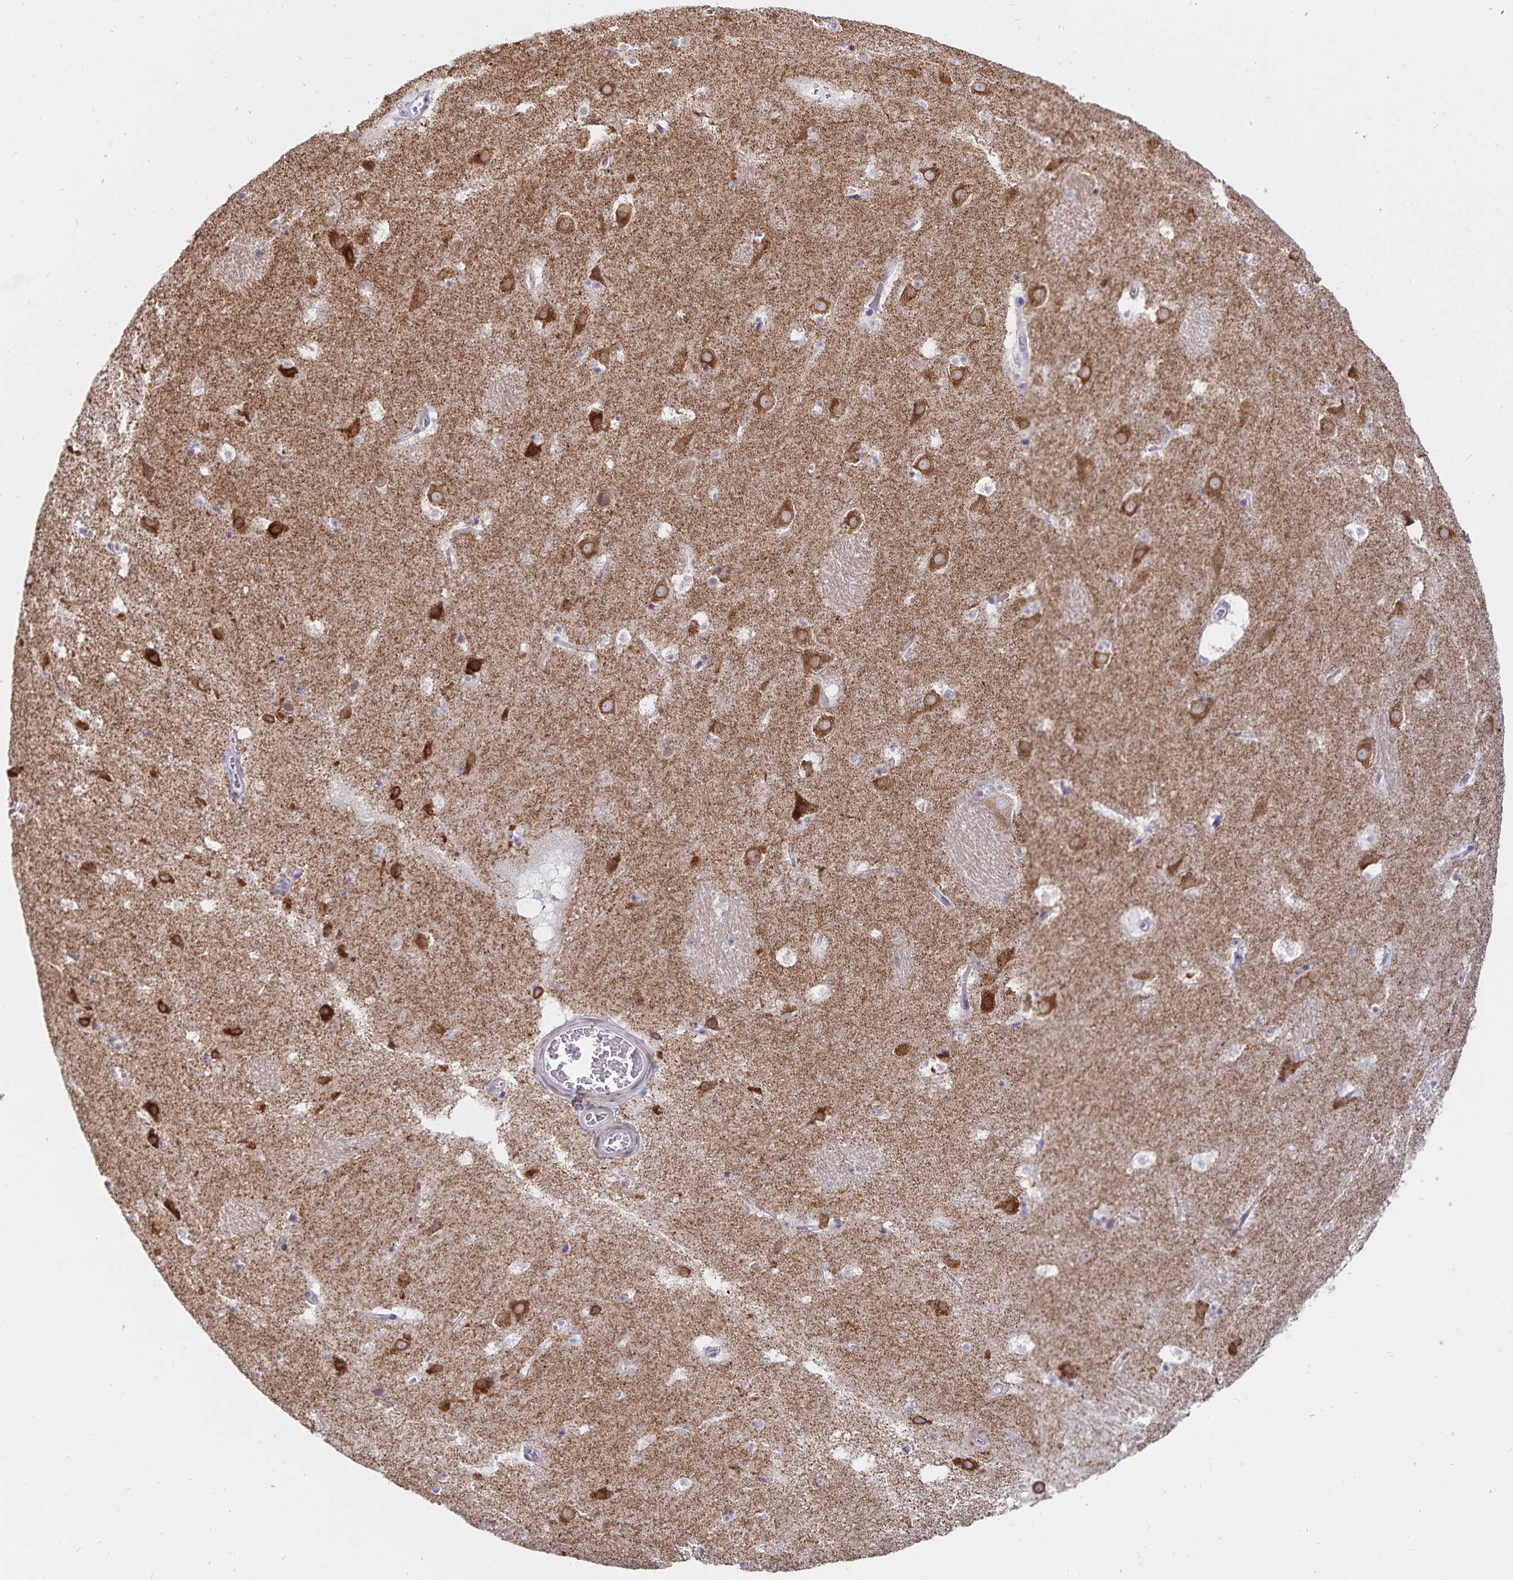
{"staining": {"intensity": "negative", "quantity": "none", "location": "none"}, "tissue": "caudate", "cell_type": "Glial cells", "image_type": "normal", "snomed": [{"axis": "morphology", "description": "Normal tissue, NOS"}, {"axis": "topography", "description": "Lateral ventricle wall"}], "caption": "A high-resolution histopathology image shows IHC staining of normal caudate, which exhibits no significant staining in glial cells.", "gene": "ATP2A2", "patient": {"sex": "male", "age": 37}}